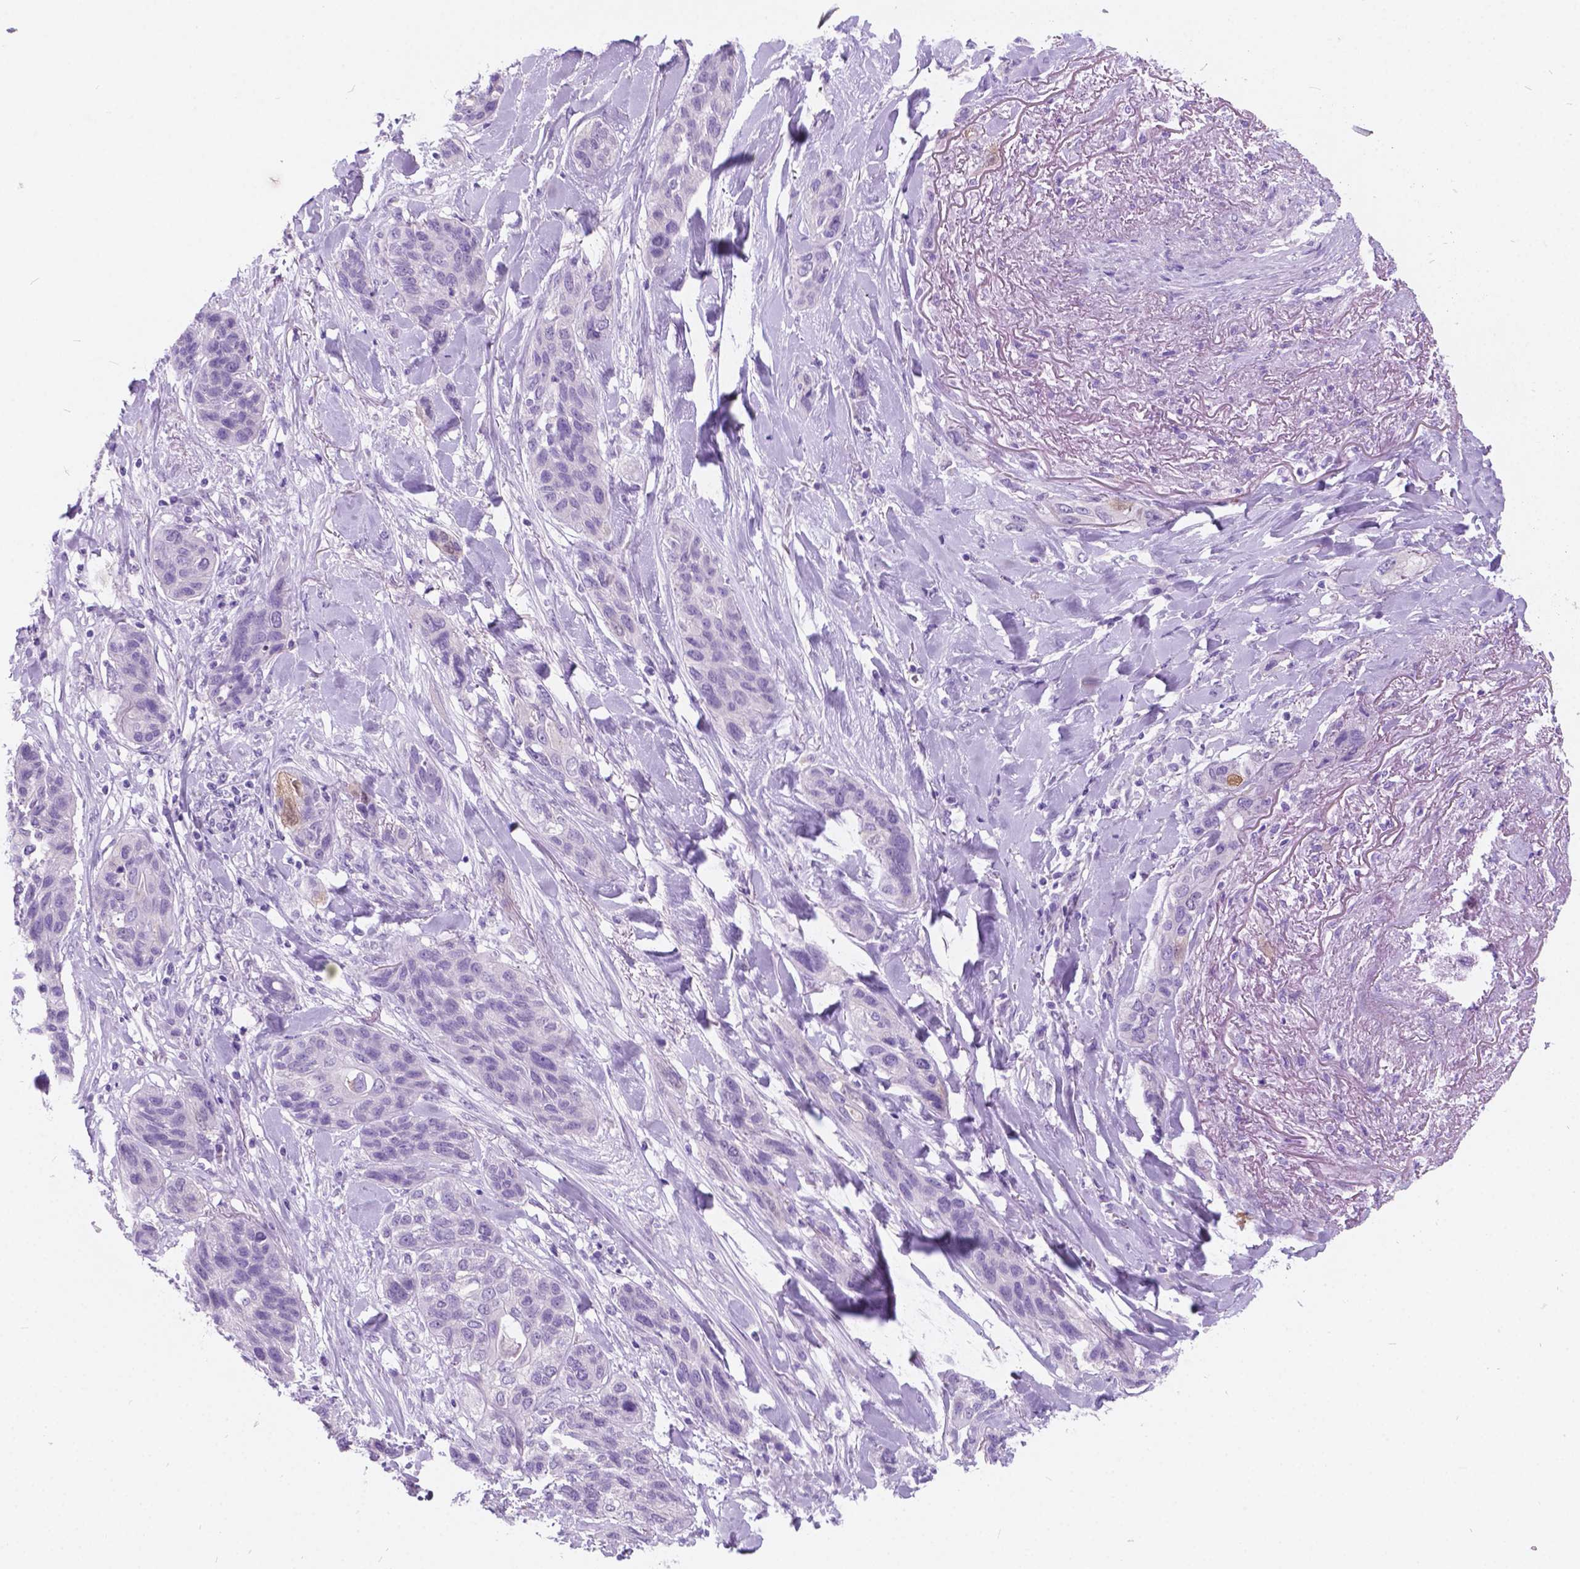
{"staining": {"intensity": "negative", "quantity": "none", "location": "none"}, "tissue": "lung cancer", "cell_type": "Tumor cells", "image_type": "cancer", "snomed": [{"axis": "morphology", "description": "Squamous cell carcinoma, NOS"}, {"axis": "topography", "description": "Lung"}], "caption": "This is an immunohistochemistry micrograph of lung cancer (squamous cell carcinoma). There is no expression in tumor cells.", "gene": "ARMS2", "patient": {"sex": "female", "age": 70}}